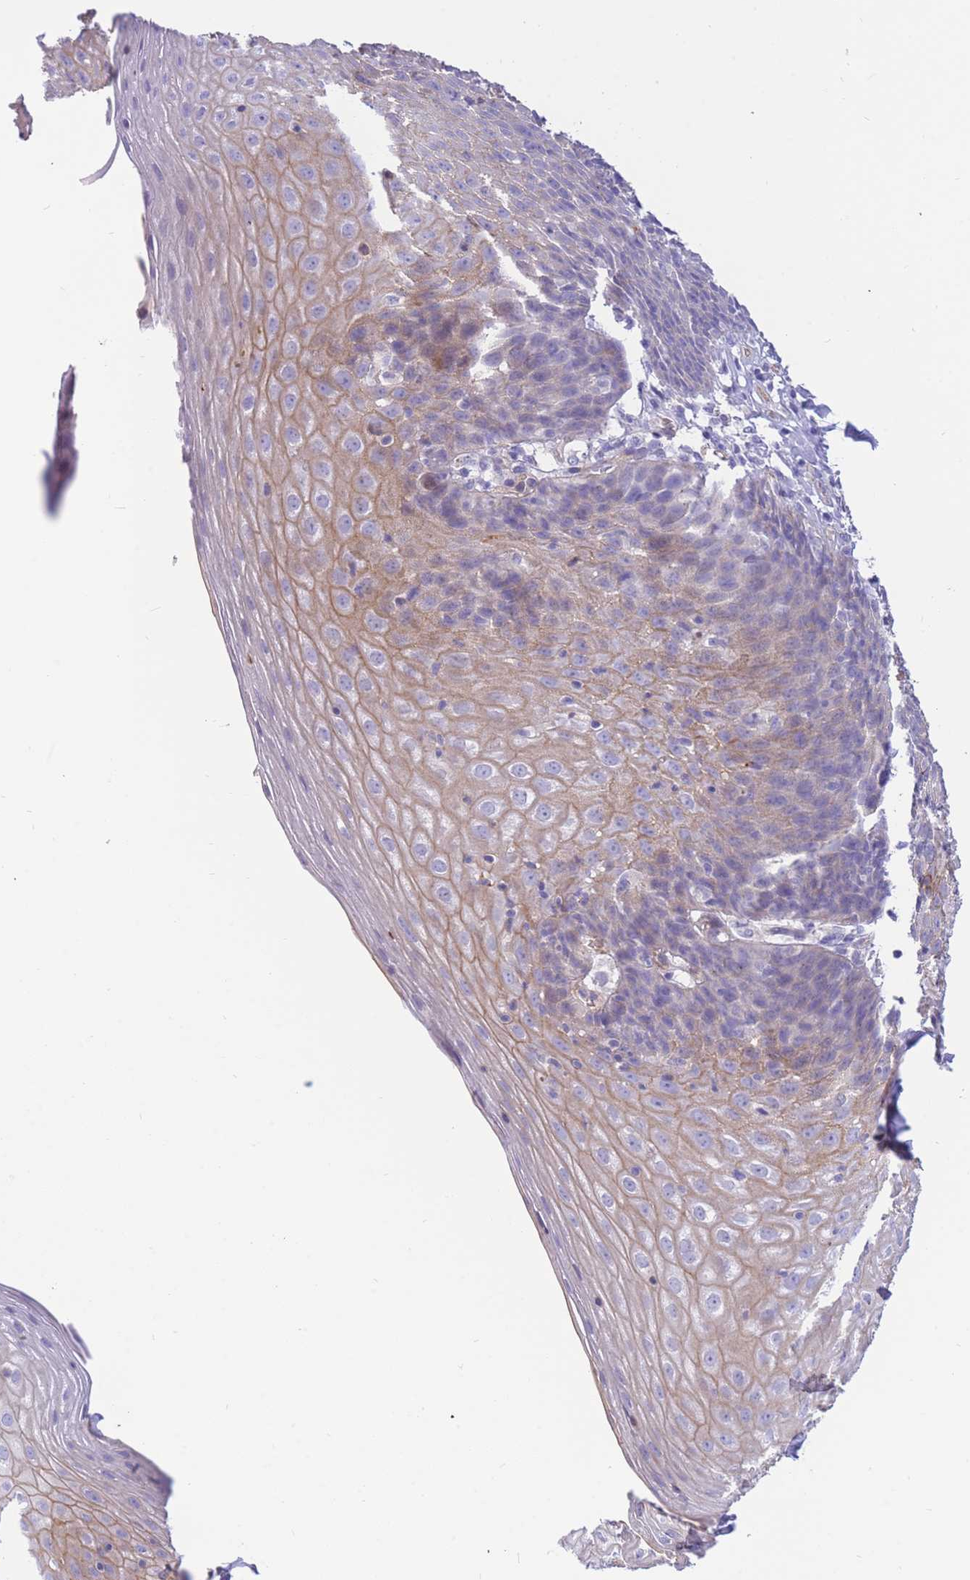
{"staining": {"intensity": "moderate", "quantity": "<25%", "location": "cytoplasmic/membranous"}, "tissue": "esophagus", "cell_type": "Squamous epithelial cells", "image_type": "normal", "snomed": [{"axis": "morphology", "description": "Normal tissue, NOS"}, {"axis": "topography", "description": "Esophagus"}], "caption": "Immunohistochemistry (IHC) (DAB (3,3'-diaminobenzidine)) staining of normal esophagus exhibits moderate cytoplasmic/membranous protein positivity in about <25% of squamous epithelial cells.", "gene": "SULT1A1", "patient": {"sex": "female", "age": 61}}